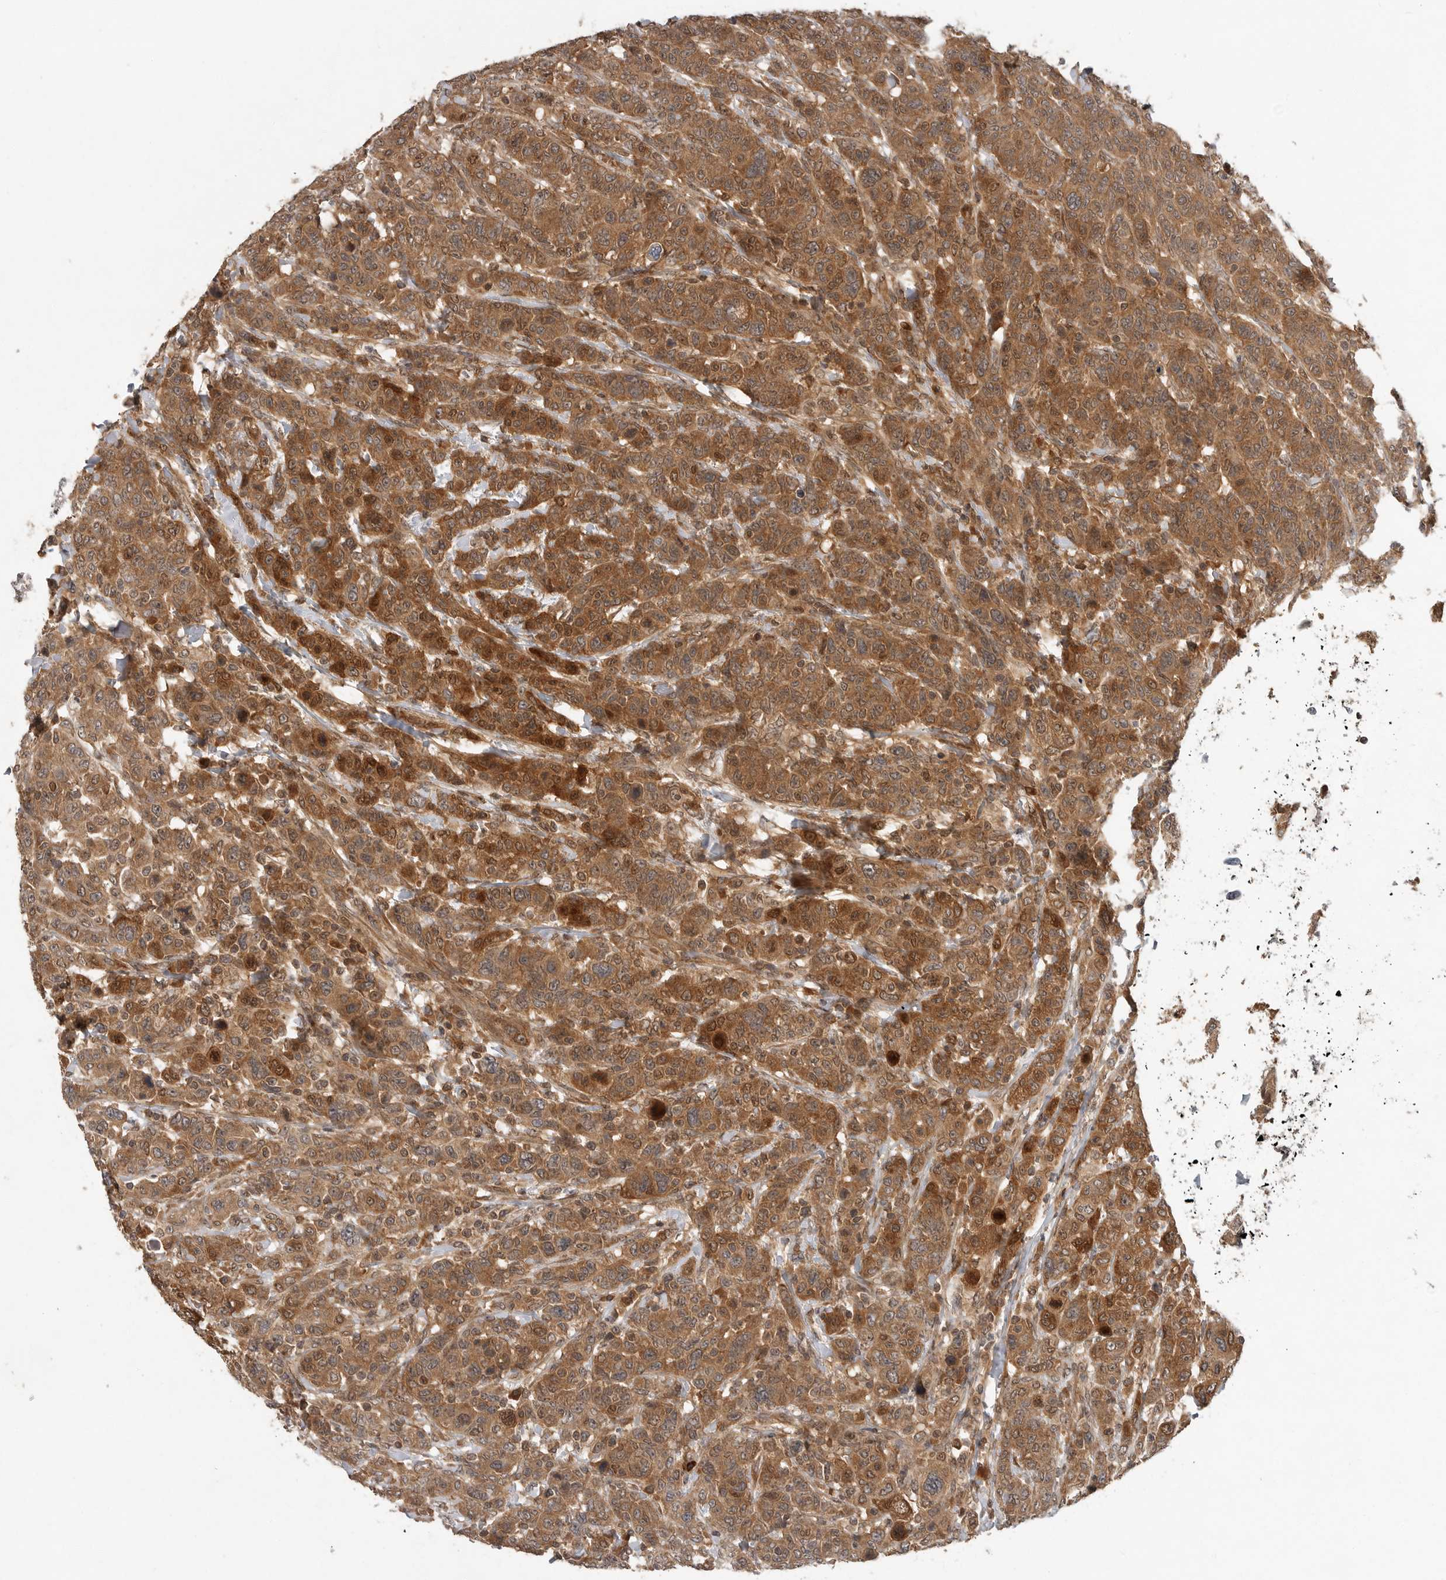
{"staining": {"intensity": "moderate", "quantity": ">75%", "location": "cytoplasmic/membranous,nuclear"}, "tissue": "breast cancer", "cell_type": "Tumor cells", "image_type": "cancer", "snomed": [{"axis": "morphology", "description": "Duct carcinoma"}, {"axis": "topography", "description": "Breast"}], "caption": "Human breast cancer (infiltrating ductal carcinoma) stained with a brown dye exhibits moderate cytoplasmic/membranous and nuclear positive expression in about >75% of tumor cells.", "gene": "OSBPL9", "patient": {"sex": "female", "age": 37}}